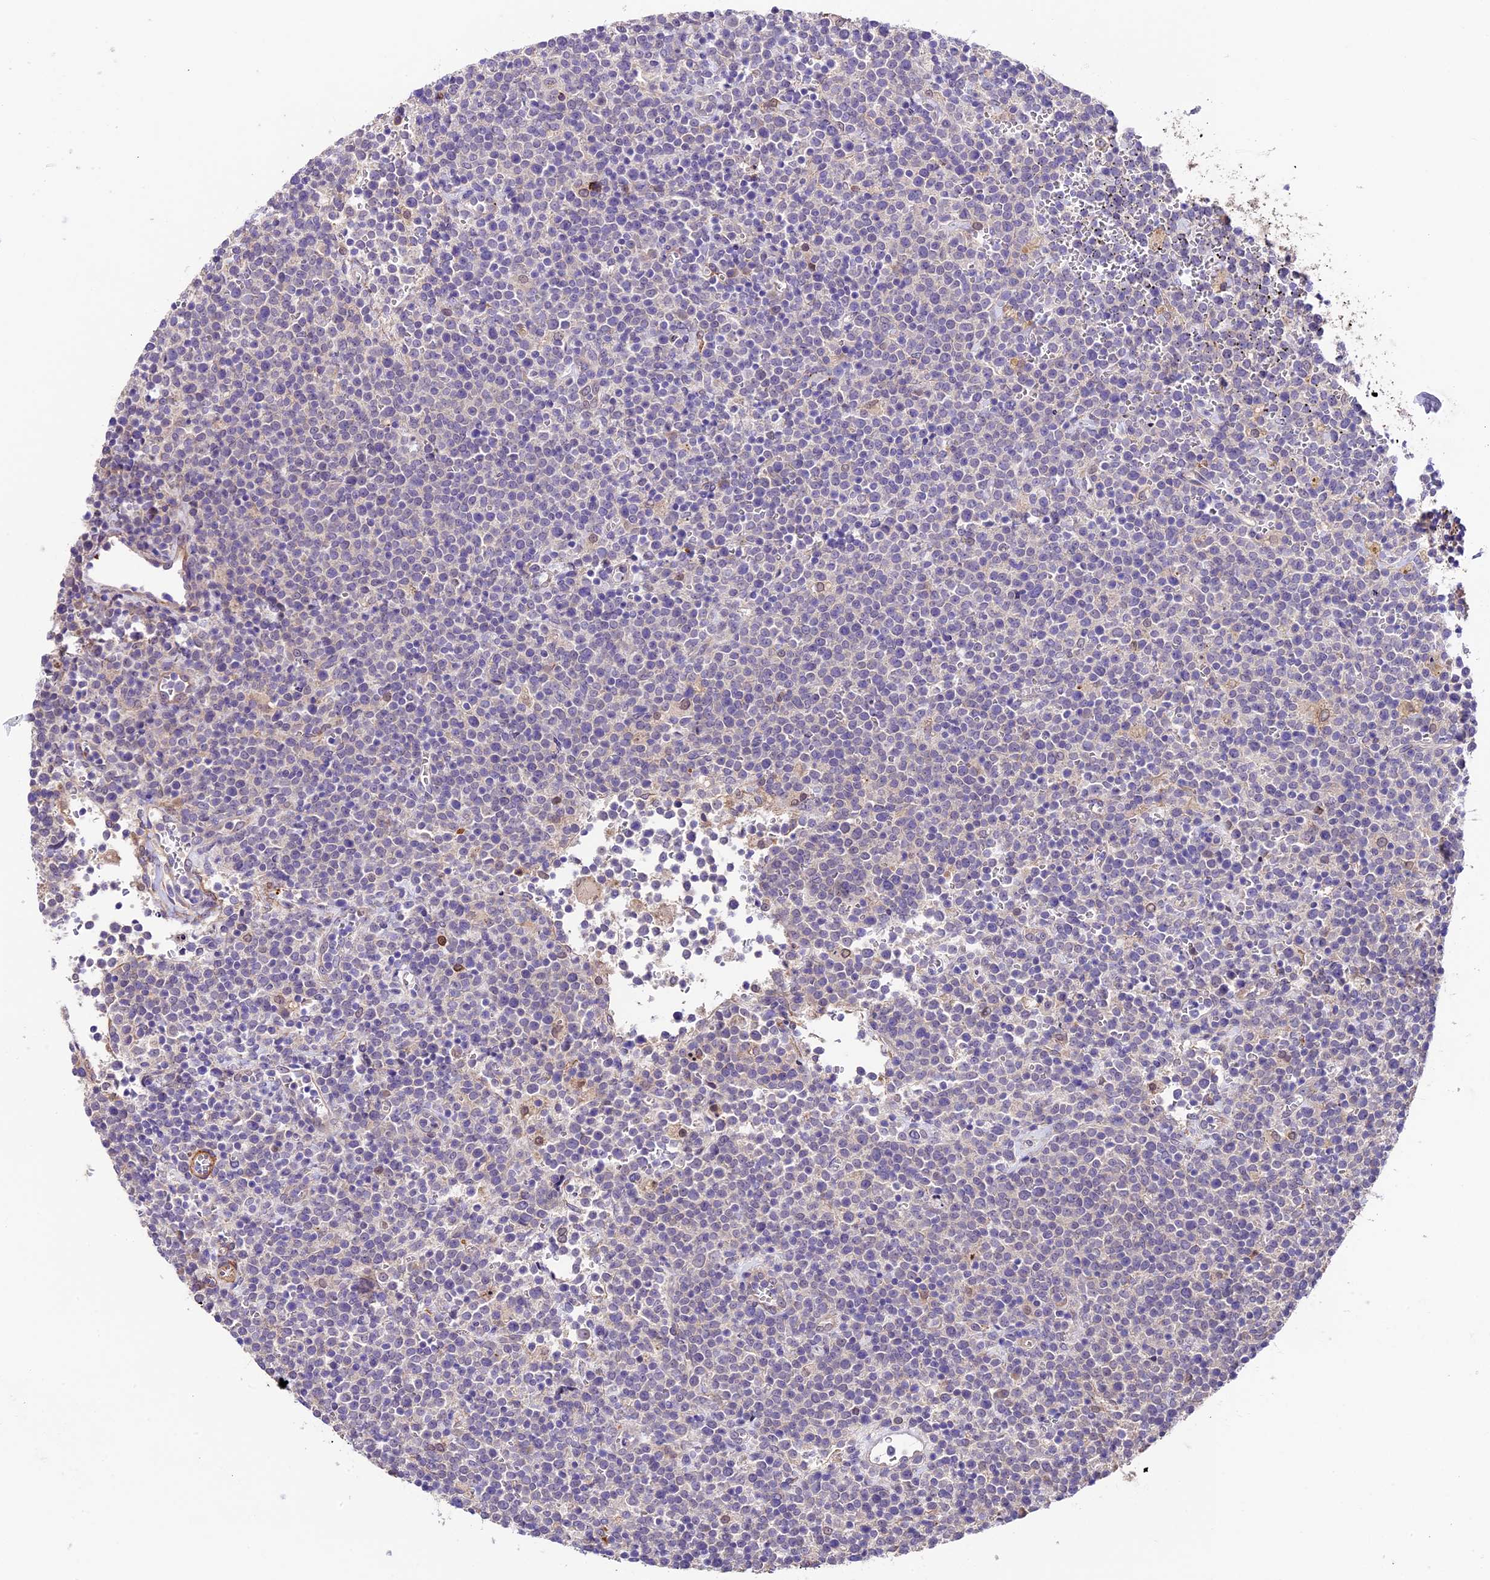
{"staining": {"intensity": "negative", "quantity": "none", "location": "none"}, "tissue": "lymphoma", "cell_type": "Tumor cells", "image_type": "cancer", "snomed": [{"axis": "morphology", "description": "Malignant lymphoma, non-Hodgkin's type, High grade"}, {"axis": "topography", "description": "Lymph node"}], "caption": "This is an immunohistochemistry histopathology image of malignant lymphoma, non-Hodgkin's type (high-grade). There is no expression in tumor cells.", "gene": "LSM7", "patient": {"sex": "male", "age": 61}}